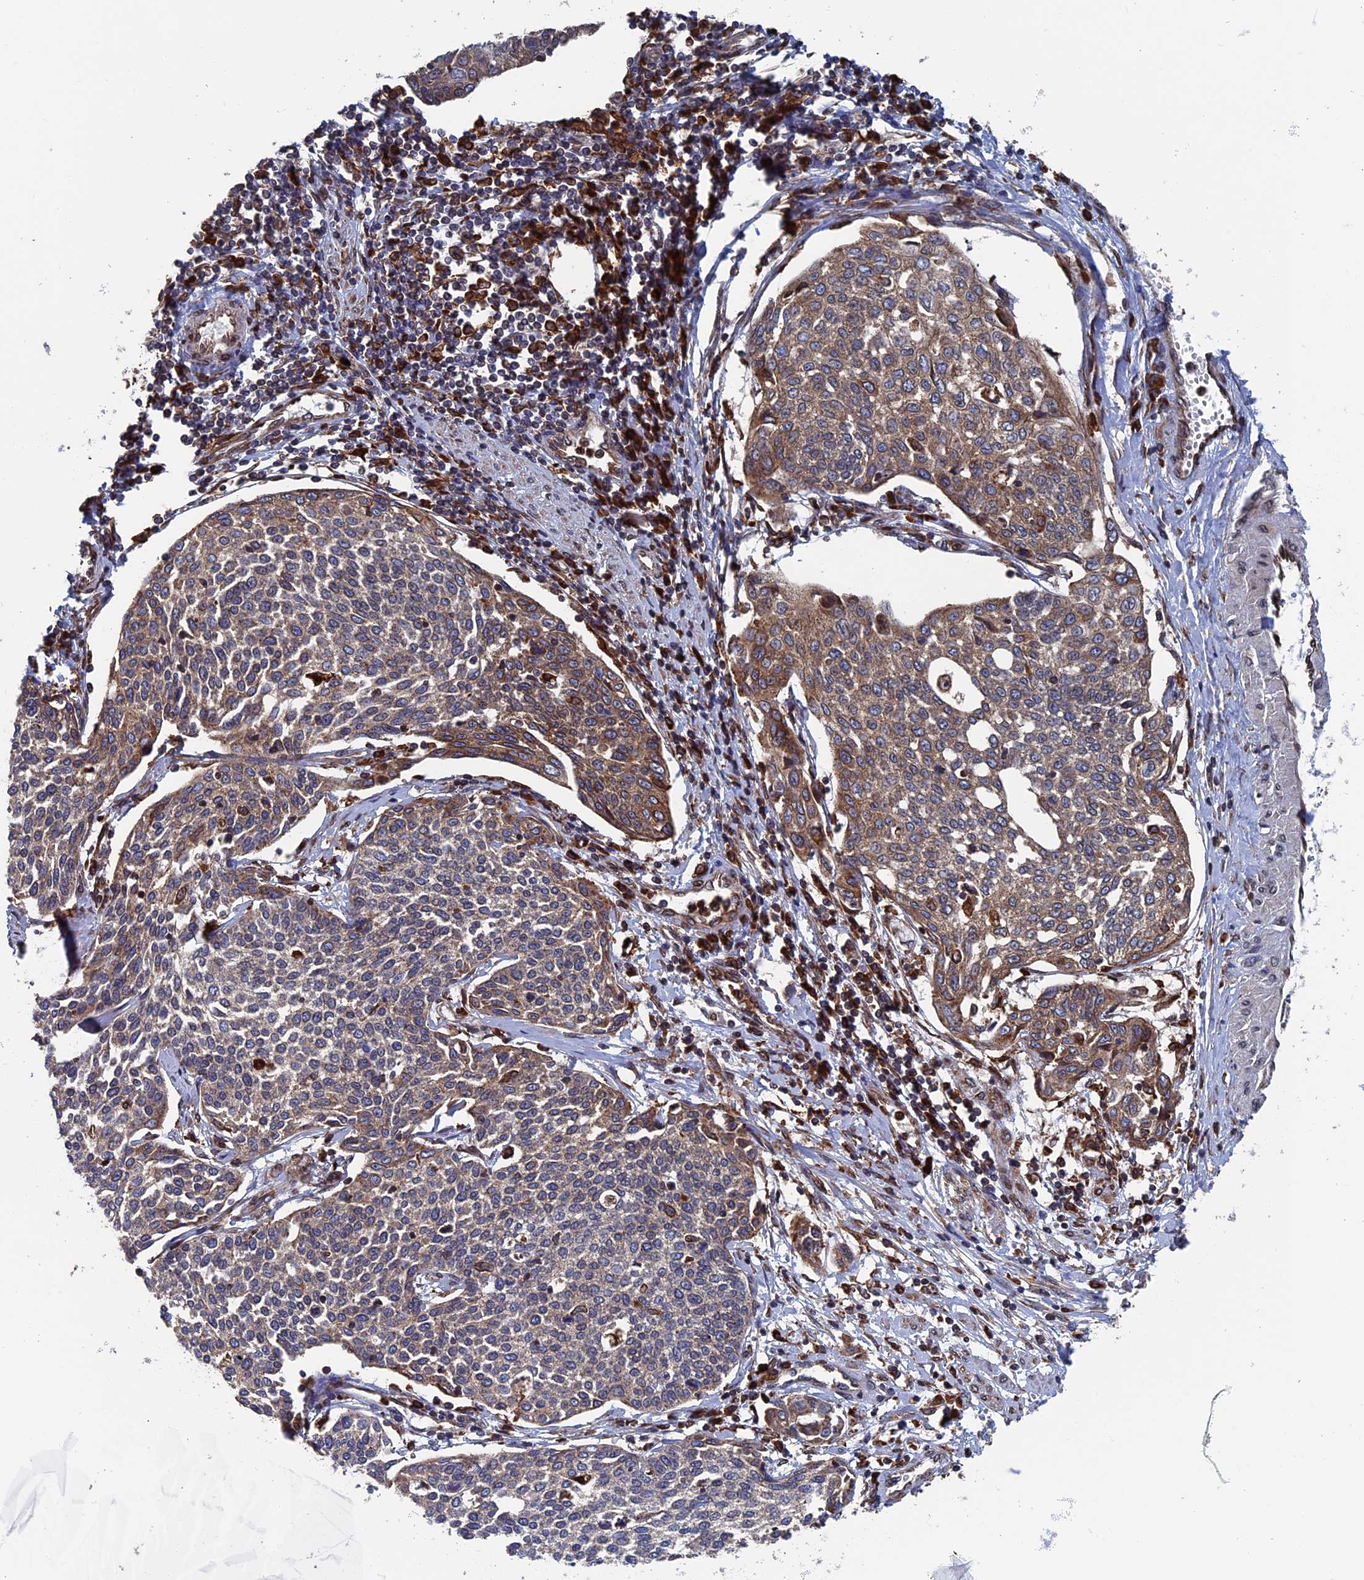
{"staining": {"intensity": "moderate", "quantity": "25%-75%", "location": "cytoplasmic/membranous"}, "tissue": "cervical cancer", "cell_type": "Tumor cells", "image_type": "cancer", "snomed": [{"axis": "morphology", "description": "Squamous cell carcinoma, NOS"}, {"axis": "topography", "description": "Cervix"}], "caption": "A brown stain highlights moderate cytoplasmic/membranous expression of a protein in cervical cancer (squamous cell carcinoma) tumor cells.", "gene": "RPUSD1", "patient": {"sex": "female", "age": 34}}